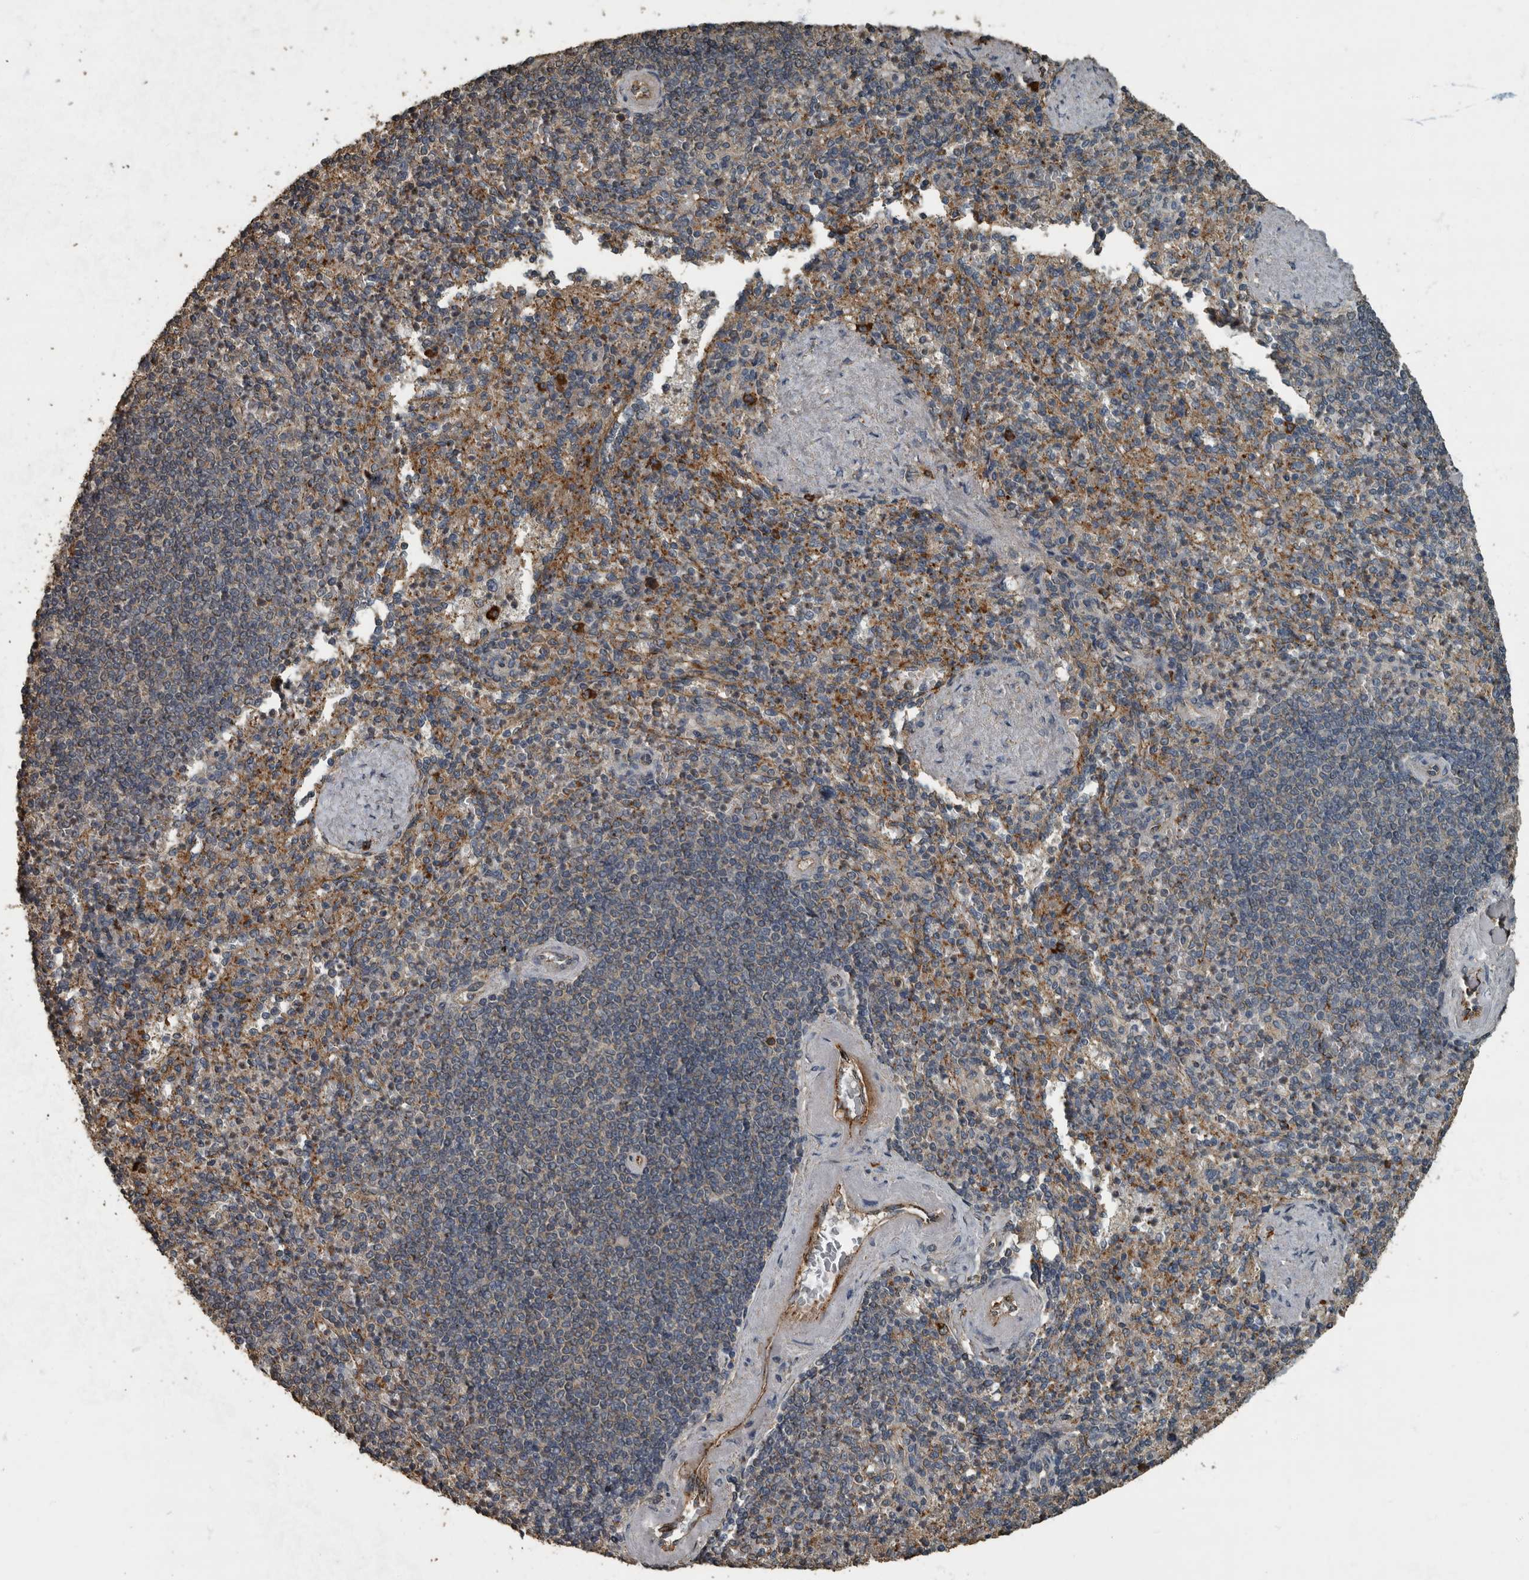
{"staining": {"intensity": "moderate", "quantity": "<25%", "location": "cytoplasmic/membranous"}, "tissue": "spleen", "cell_type": "Cells in red pulp", "image_type": "normal", "snomed": [{"axis": "morphology", "description": "Normal tissue, NOS"}, {"axis": "topography", "description": "Spleen"}], "caption": "An immunohistochemistry (IHC) photomicrograph of normal tissue is shown. Protein staining in brown labels moderate cytoplasmic/membranous positivity in spleen within cells in red pulp.", "gene": "IL15RA", "patient": {"sex": "female", "age": 74}}